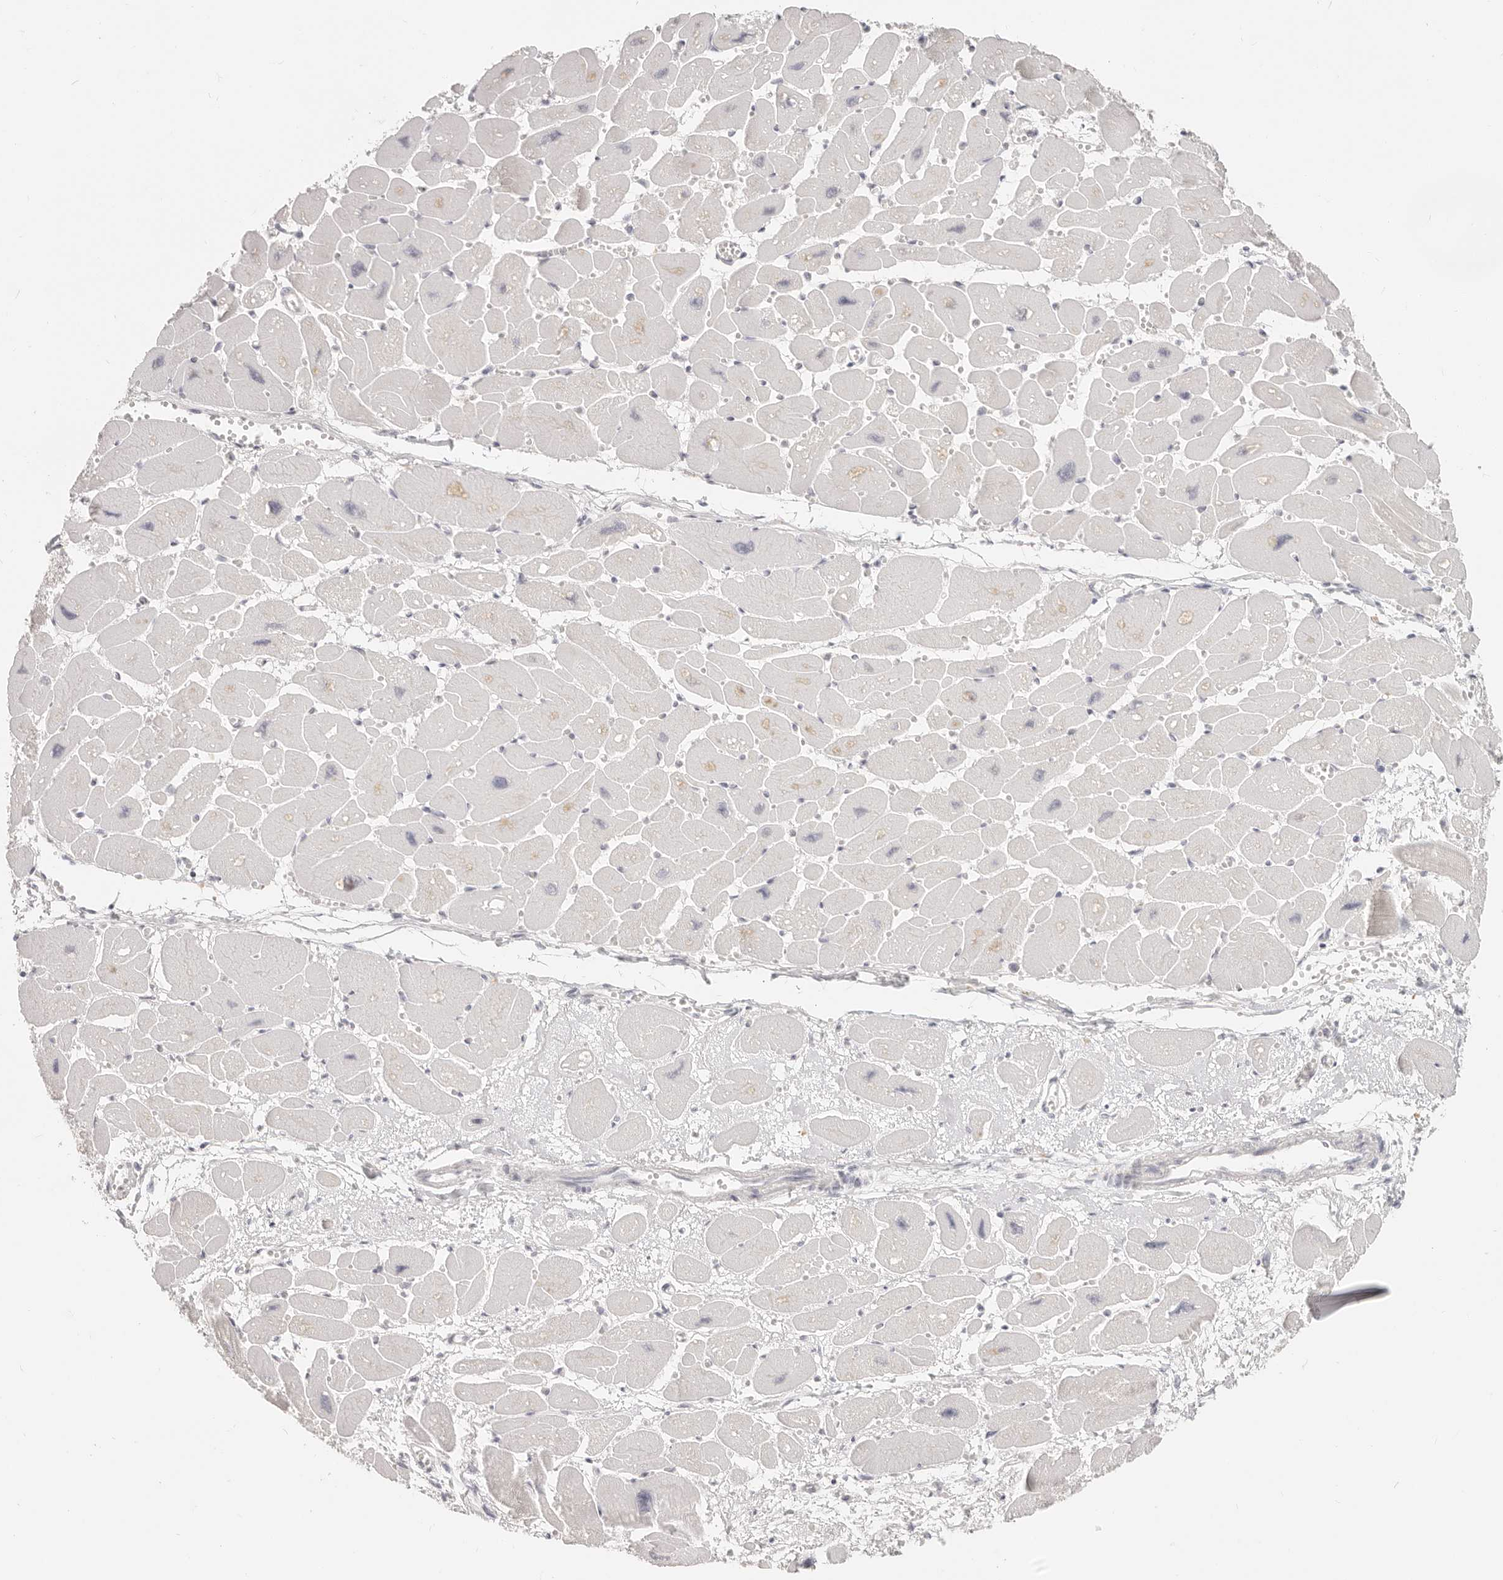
{"staining": {"intensity": "negative", "quantity": "none", "location": "none"}, "tissue": "heart muscle", "cell_type": "Cardiomyocytes", "image_type": "normal", "snomed": [{"axis": "morphology", "description": "Normal tissue, NOS"}, {"axis": "topography", "description": "Heart"}], "caption": "This is an immunohistochemistry photomicrograph of unremarkable human heart muscle. There is no expression in cardiomyocytes.", "gene": "EPCAM", "patient": {"sex": "female", "age": 54}}